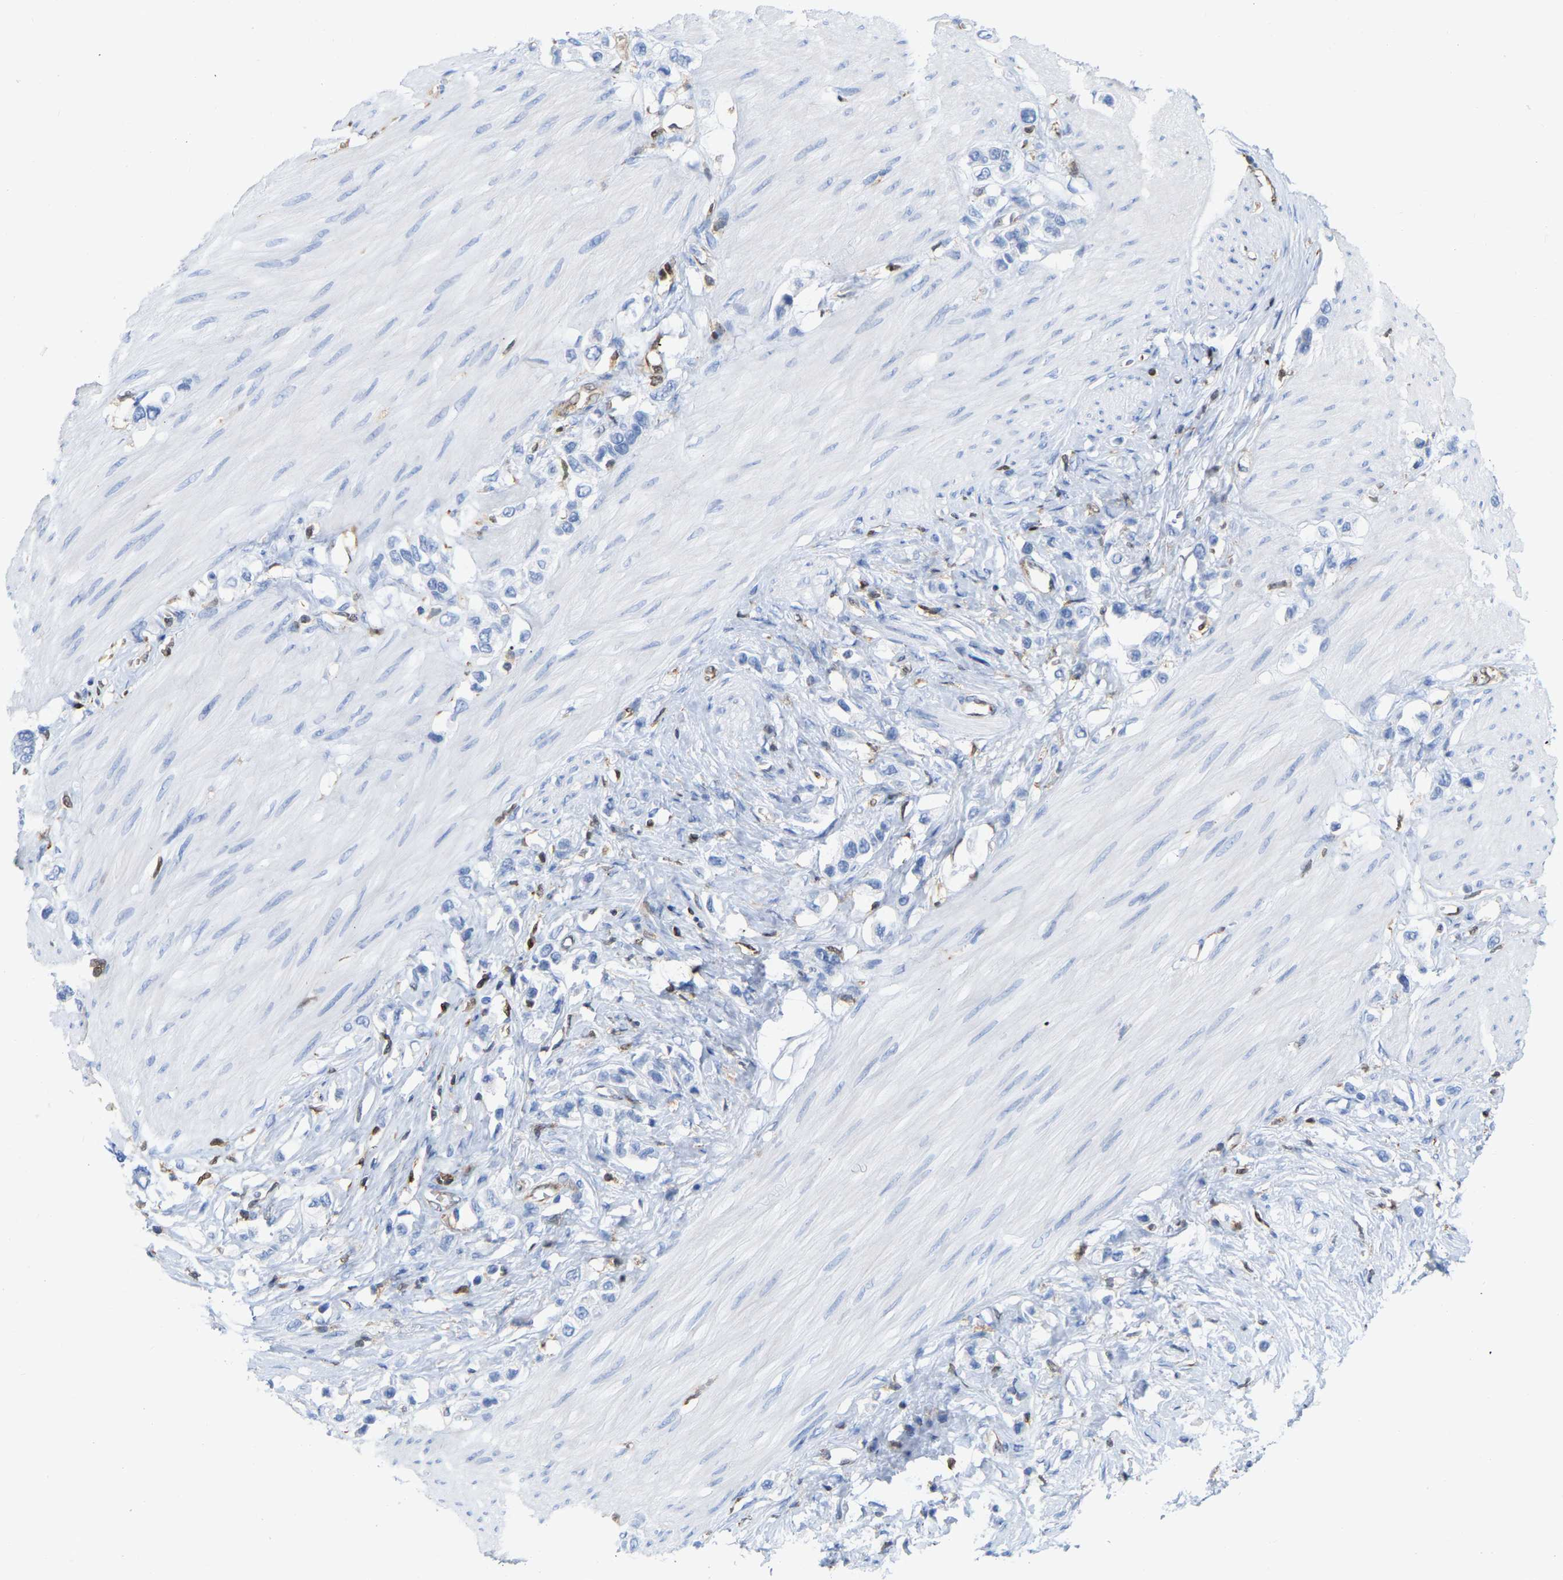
{"staining": {"intensity": "negative", "quantity": "none", "location": "none"}, "tissue": "stomach cancer", "cell_type": "Tumor cells", "image_type": "cancer", "snomed": [{"axis": "morphology", "description": "Adenocarcinoma, NOS"}, {"axis": "topography", "description": "Stomach"}], "caption": "This is an immunohistochemistry (IHC) photomicrograph of human stomach cancer. There is no staining in tumor cells.", "gene": "GIMAP4", "patient": {"sex": "female", "age": 65}}